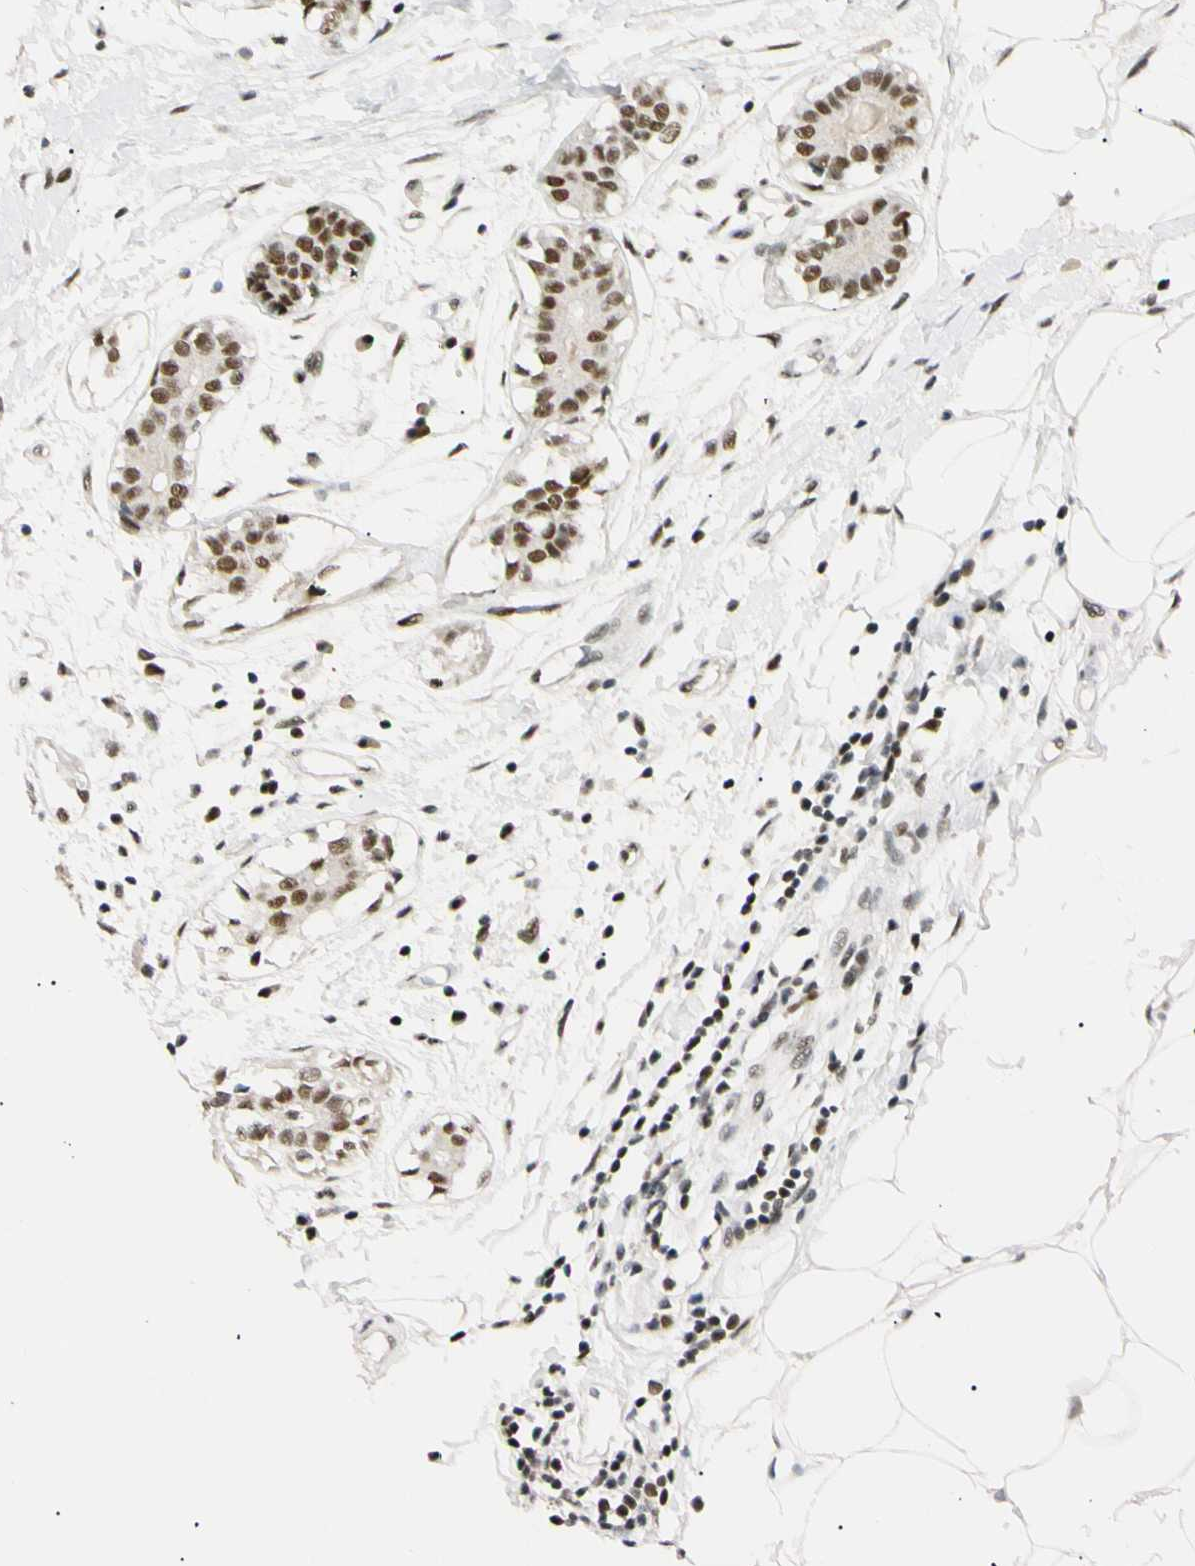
{"staining": {"intensity": "strong", "quantity": ">75%", "location": "nuclear"}, "tissue": "breast cancer", "cell_type": "Tumor cells", "image_type": "cancer", "snomed": [{"axis": "morphology", "description": "Duct carcinoma"}, {"axis": "topography", "description": "Breast"}], "caption": "Breast cancer (intraductal carcinoma) stained with immunohistochemistry exhibits strong nuclear positivity in about >75% of tumor cells.", "gene": "ZNF134", "patient": {"sex": "female", "age": 40}}